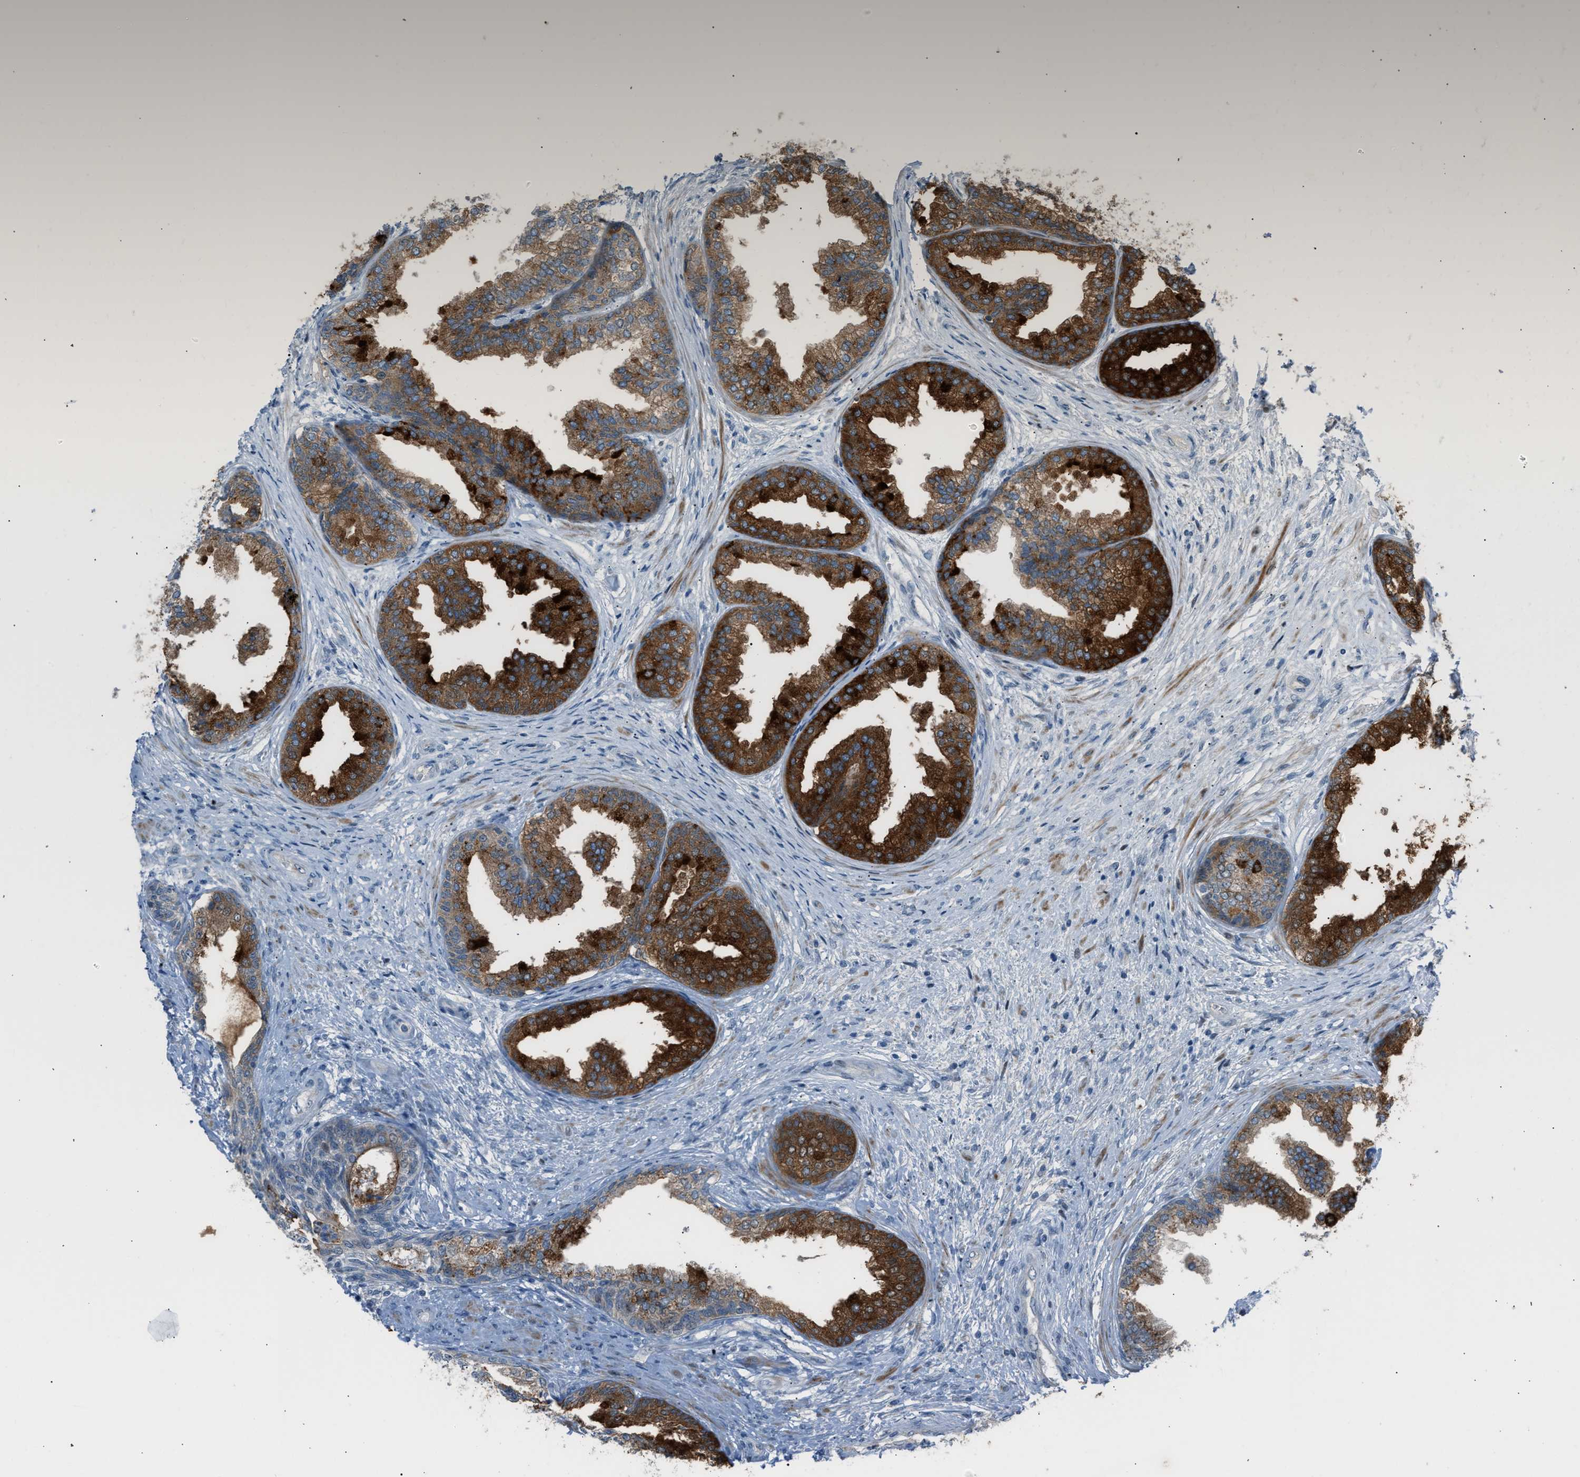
{"staining": {"intensity": "strong", "quantity": ">75%", "location": "cytoplasmic/membranous"}, "tissue": "prostate", "cell_type": "Glandular cells", "image_type": "normal", "snomed": [{"axis": "morphology", "description": "Normal tissue, NOS"}, {"axis": "topography", "description": "Prostate"}], "caption": "This micrograph reveals immunohistochemistry (IHC) staining of benign human prostate, with high strong cytoplasmic/membranous expression in approximately >75% of glandular cells.", "gene": "VPS41", "patient": {"sex": "male", "age": 76}}